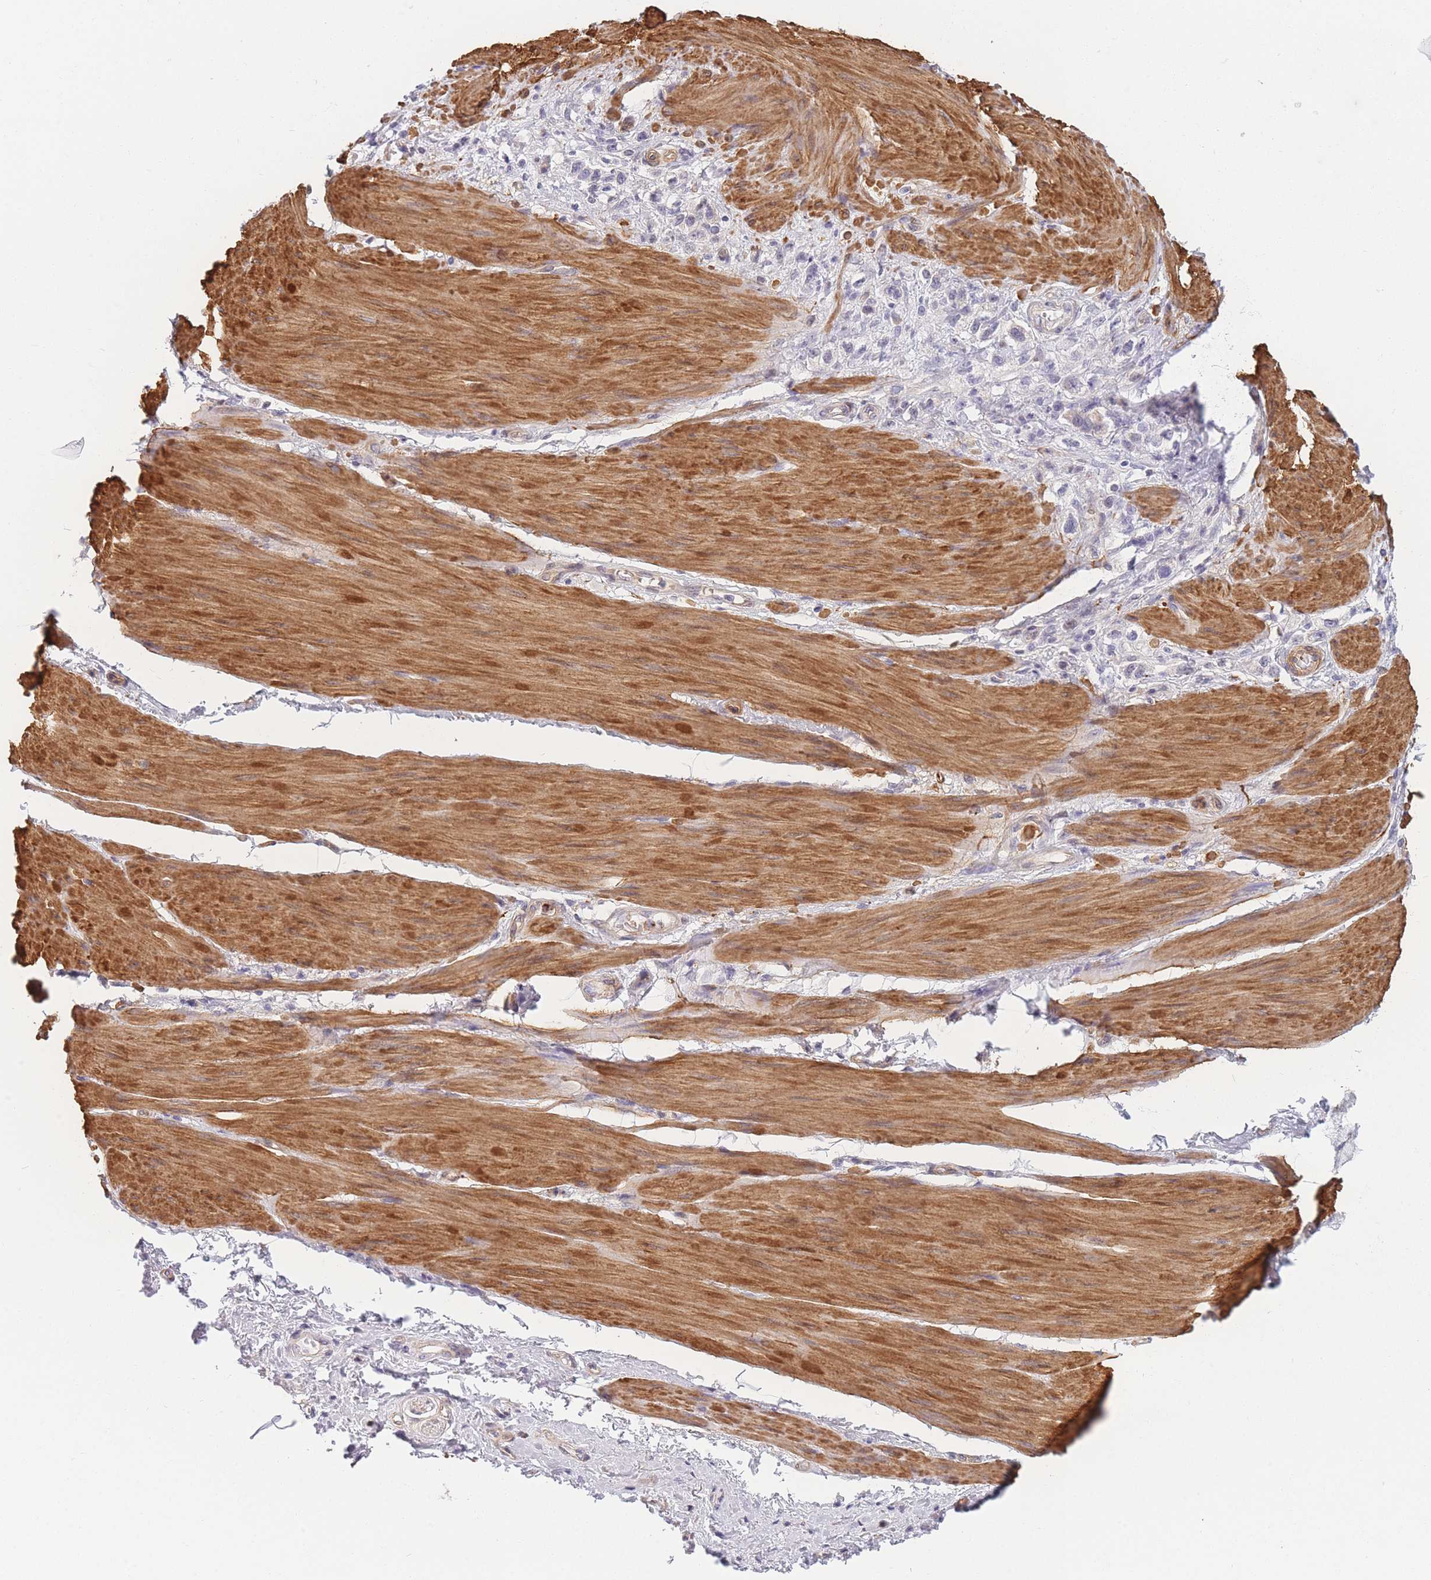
{"staining": {"intensity": "negative", "quantity": "none", "location": "none"}, "tissue": "stomach cancer", "cell_type": "Tumor cells", "image_type": "cancer", "snomed": [{"axis": "morphology", "description": "Adenocarcinoma, NOS"}, {"axis": "topography", "description": "Stomach"}], "caption": "Tumor cells show no significant protein expression in stomach adenocarcinoma. (Brightfield microscopy of DAB immunohistochemistry (IHC) at high magnification).", "gene": "SLC7A6", "patient": {"sex": "female", "age": 65}}